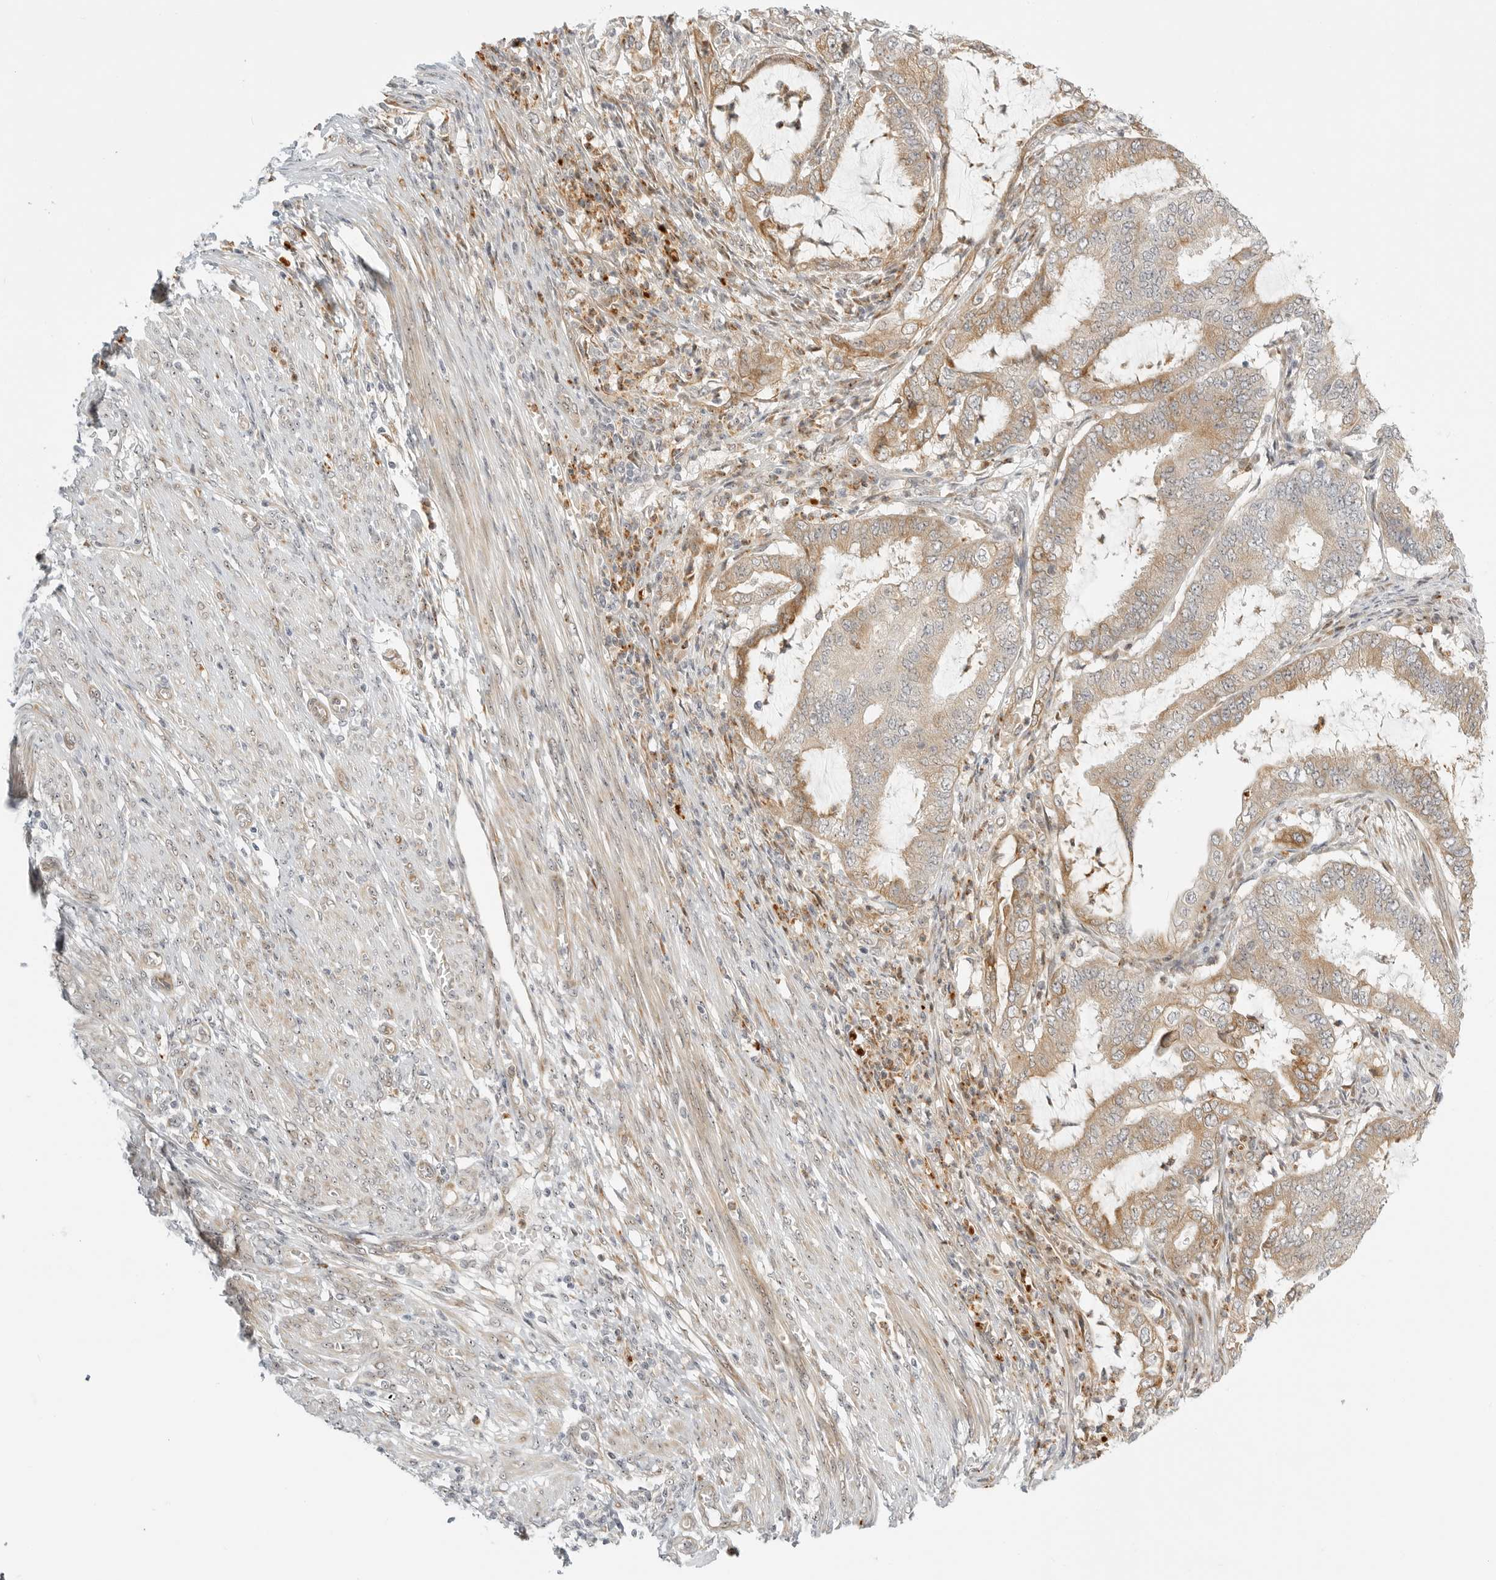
{"staining": {"intensity": "moderate", "quantity": ">75%", "location": "cytoplasmic/membranous"}, "tissue": "endometrial cancer", "cell_type": "Tumor cells", "image_type": "cancer", "snomed": [{"axis": "morphology", "description": "Adenocarcinoma, NOS"}, {"axis": "topography", "description": "Endometrium"}], "caption": "Moderate cytoplasmic/membranous protein positivity is seen in about >75% of tumor cells in endometrial adenocarcinoma.", "gene": "DSCC1", "patient": {"sex": "female", "age": 51}}